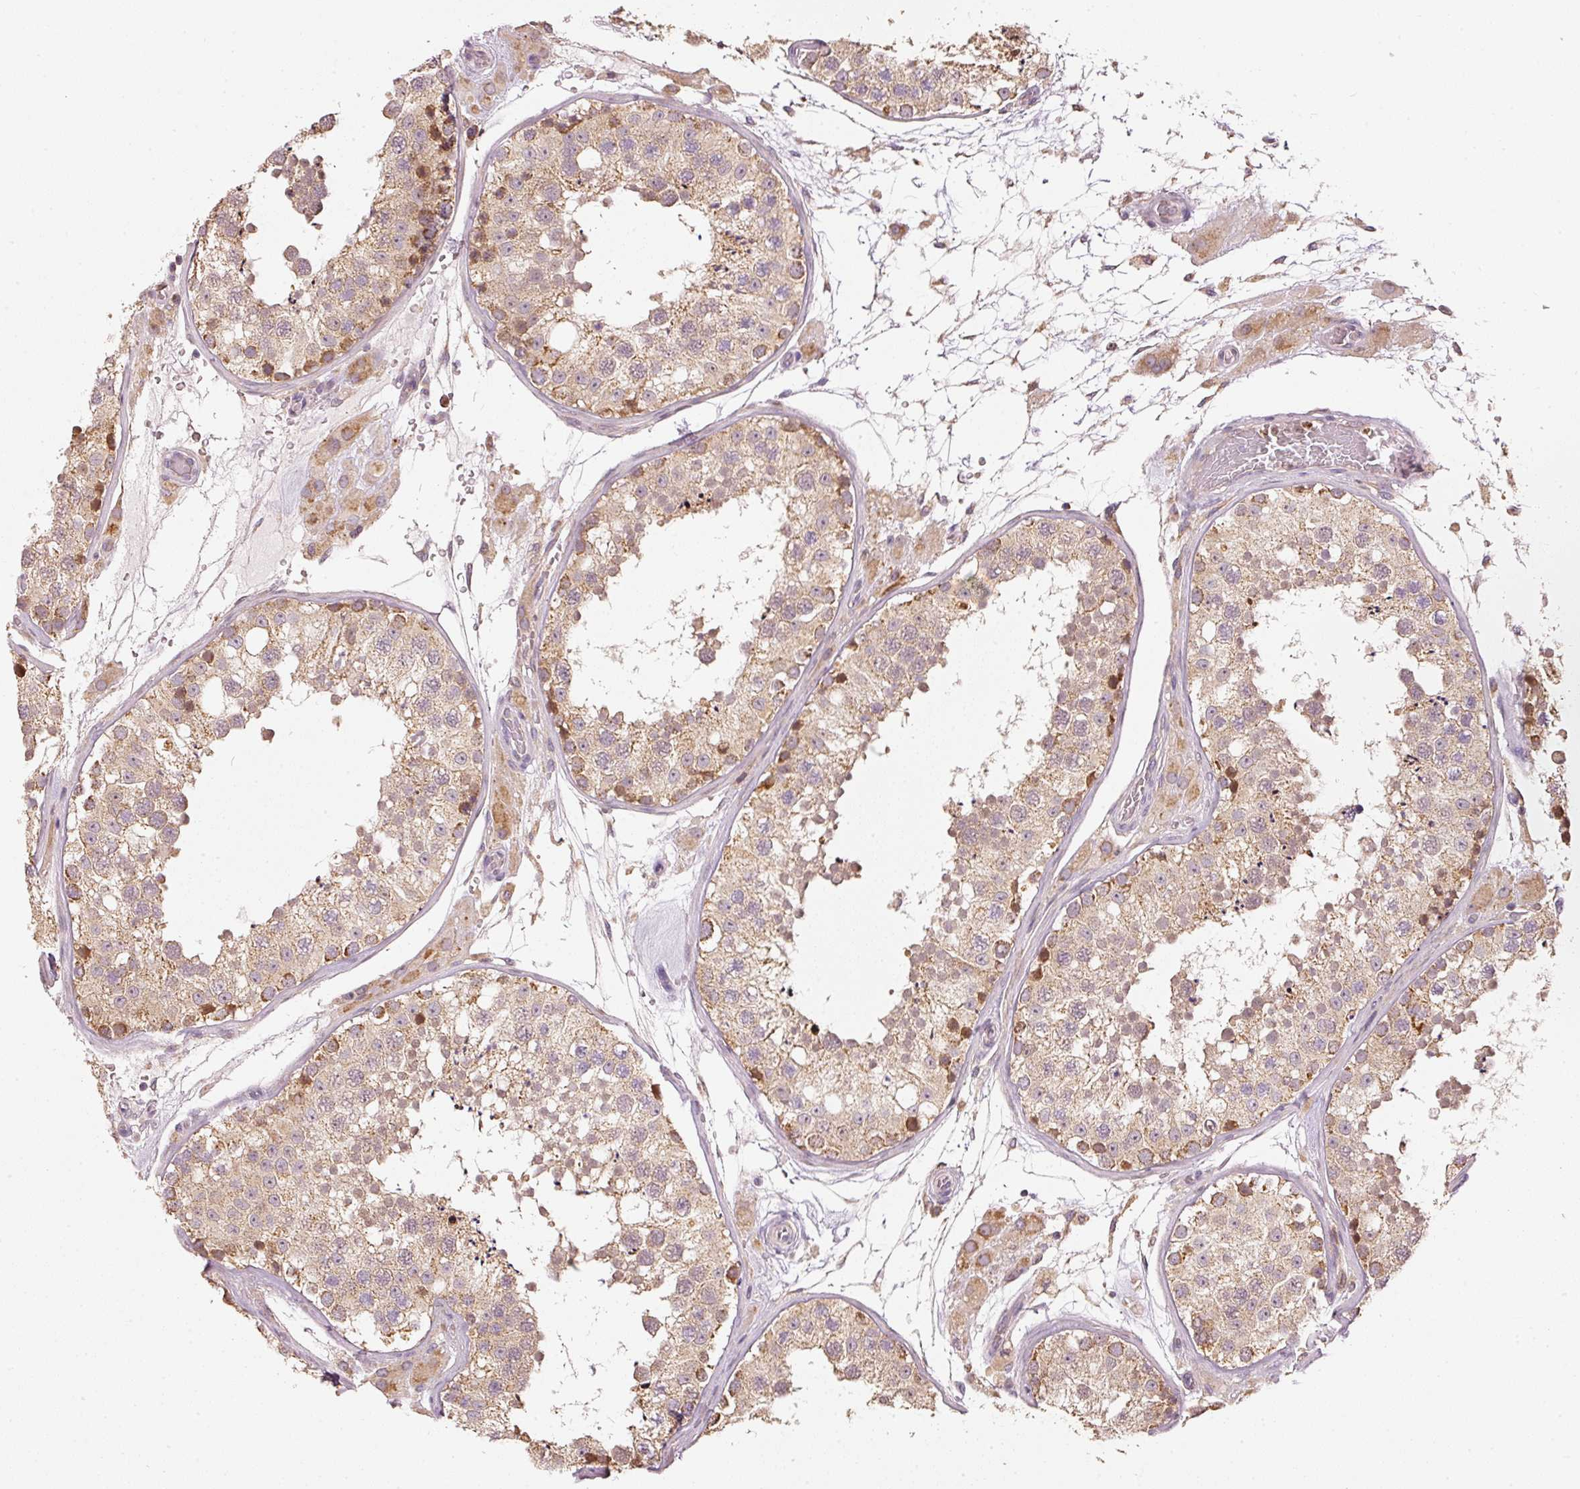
{"staining": {"intensity": "moderate", "quantity": "25%-75%", "location": "cytoplasmic/membranous"}, "tissue": "testis", "cell_type": "Cells in seminiferous ducts", "image_type": "normal", "snomed": [{"axis": "morphology", "description": "Normal tissue, NOS"}, {"axis": "topography", "description": "Testis"}], "caption": "Immunohistochemical staining of unremarkable testis displays medium levels of moderate cytoplasmic/membranous staining in about 25%-75% of cells in seminiferous ducts. The staining was performed using DAB, with brown indicating positive protein expression. Nuclei are stained blue with hematoxylin.", "gene": "MTHFD1L", "patient": {"sex": "male", "age": 26}}